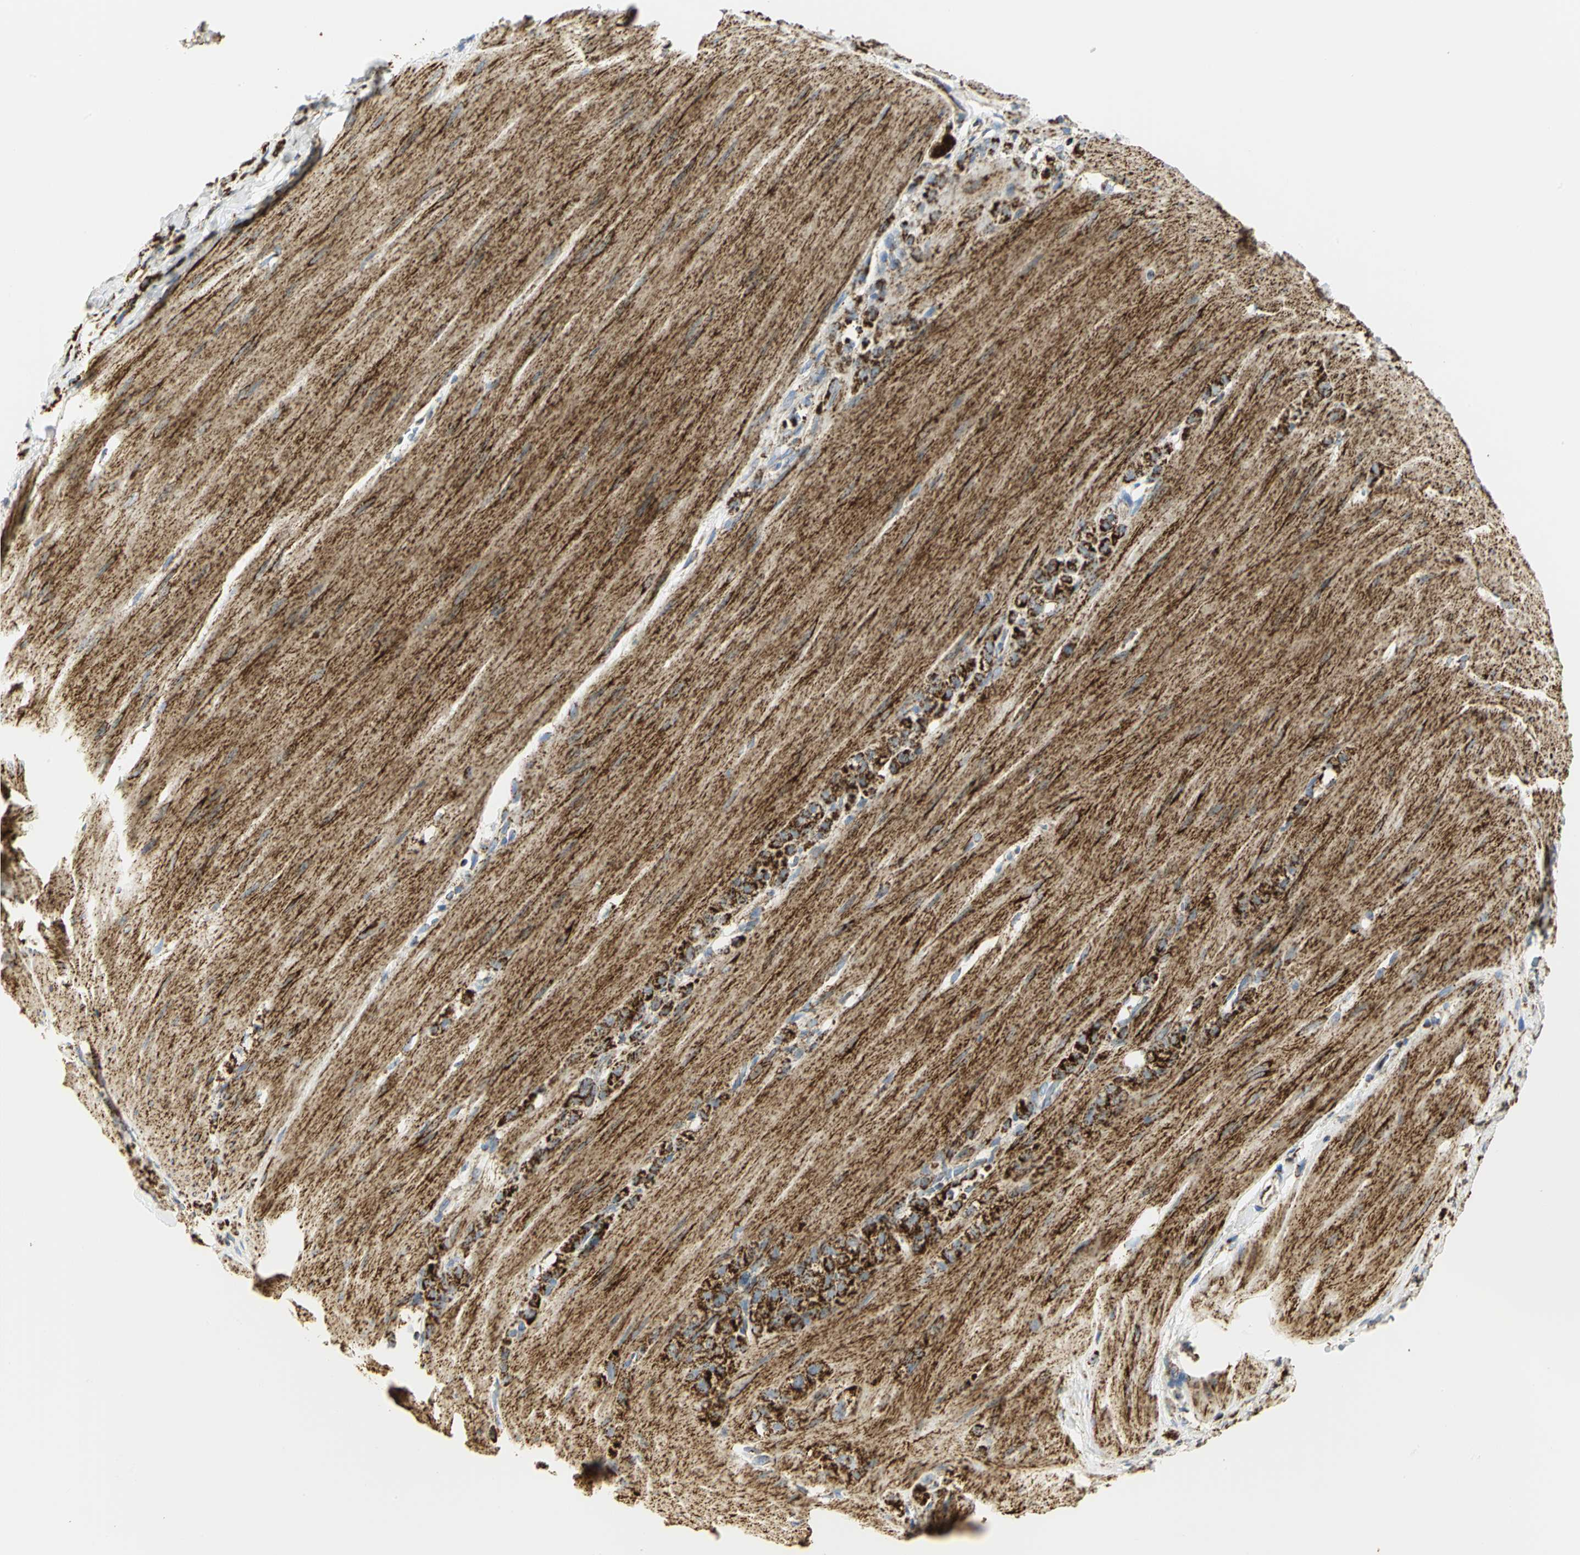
{"staining": {"intensity": "strong", "quantity": ">75%", "location": "cytoplasmic/membranous"}, "tissue": "stomach cancer", "cell_type": "Tumor cells", "image_type": "cancer", "snomed": [{"axis": "morphology", "description": "Adenocarcinoma, NOS"}, {"axis": "topography", "description": "Stomach"}], "caption": "High-power microscopy captured an IHC histopathology image of stomach cancer, revealing strong cytoplasmic/membranous expression in about >75% of tumor cells.", "gene": "VDAC1", "patient": {"sex": "male", "age": 82}}